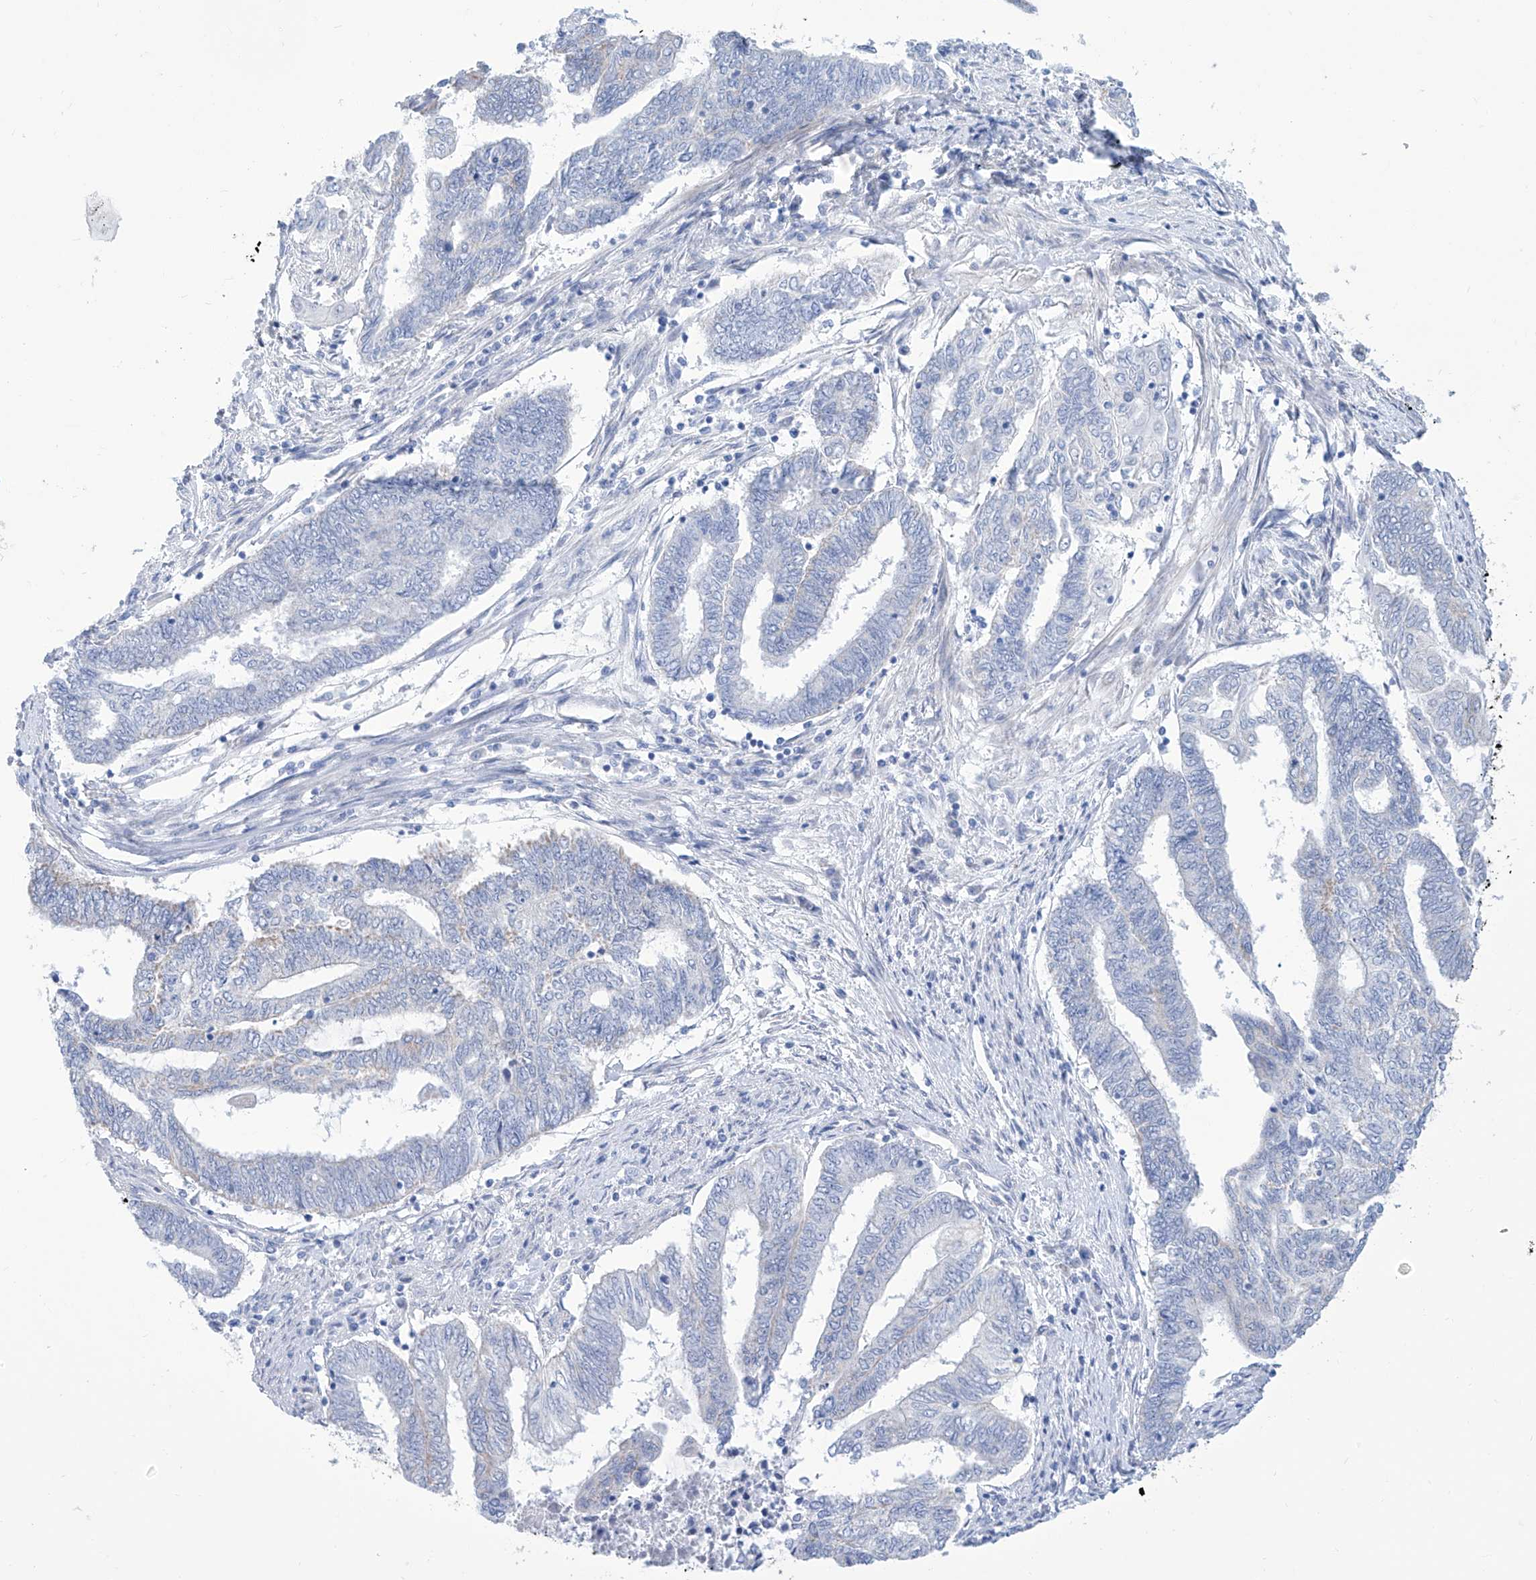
{"staining": {"intensity": "negative", "quantity": "none", "location": "none"}, "tissue": "endometrial cancer", "cell_type": "Tumor cells", "image_type": "cancer", "snomed": [{"axis": "morphology", "description": "Adenocarcinoma, NOS"}, {"axis": "topography", "description": "Uterus"}, {"axis": "topography", "description": "Endometrium"}], "caption": "Immunohistochemical staining of endometrial cancer exhibits no significant expression in tumor cells. (IHC, brightfield microscopy, high magnification).", "gene": "ALDH6A1", "patient": {"sex": "female", "age": 70}}